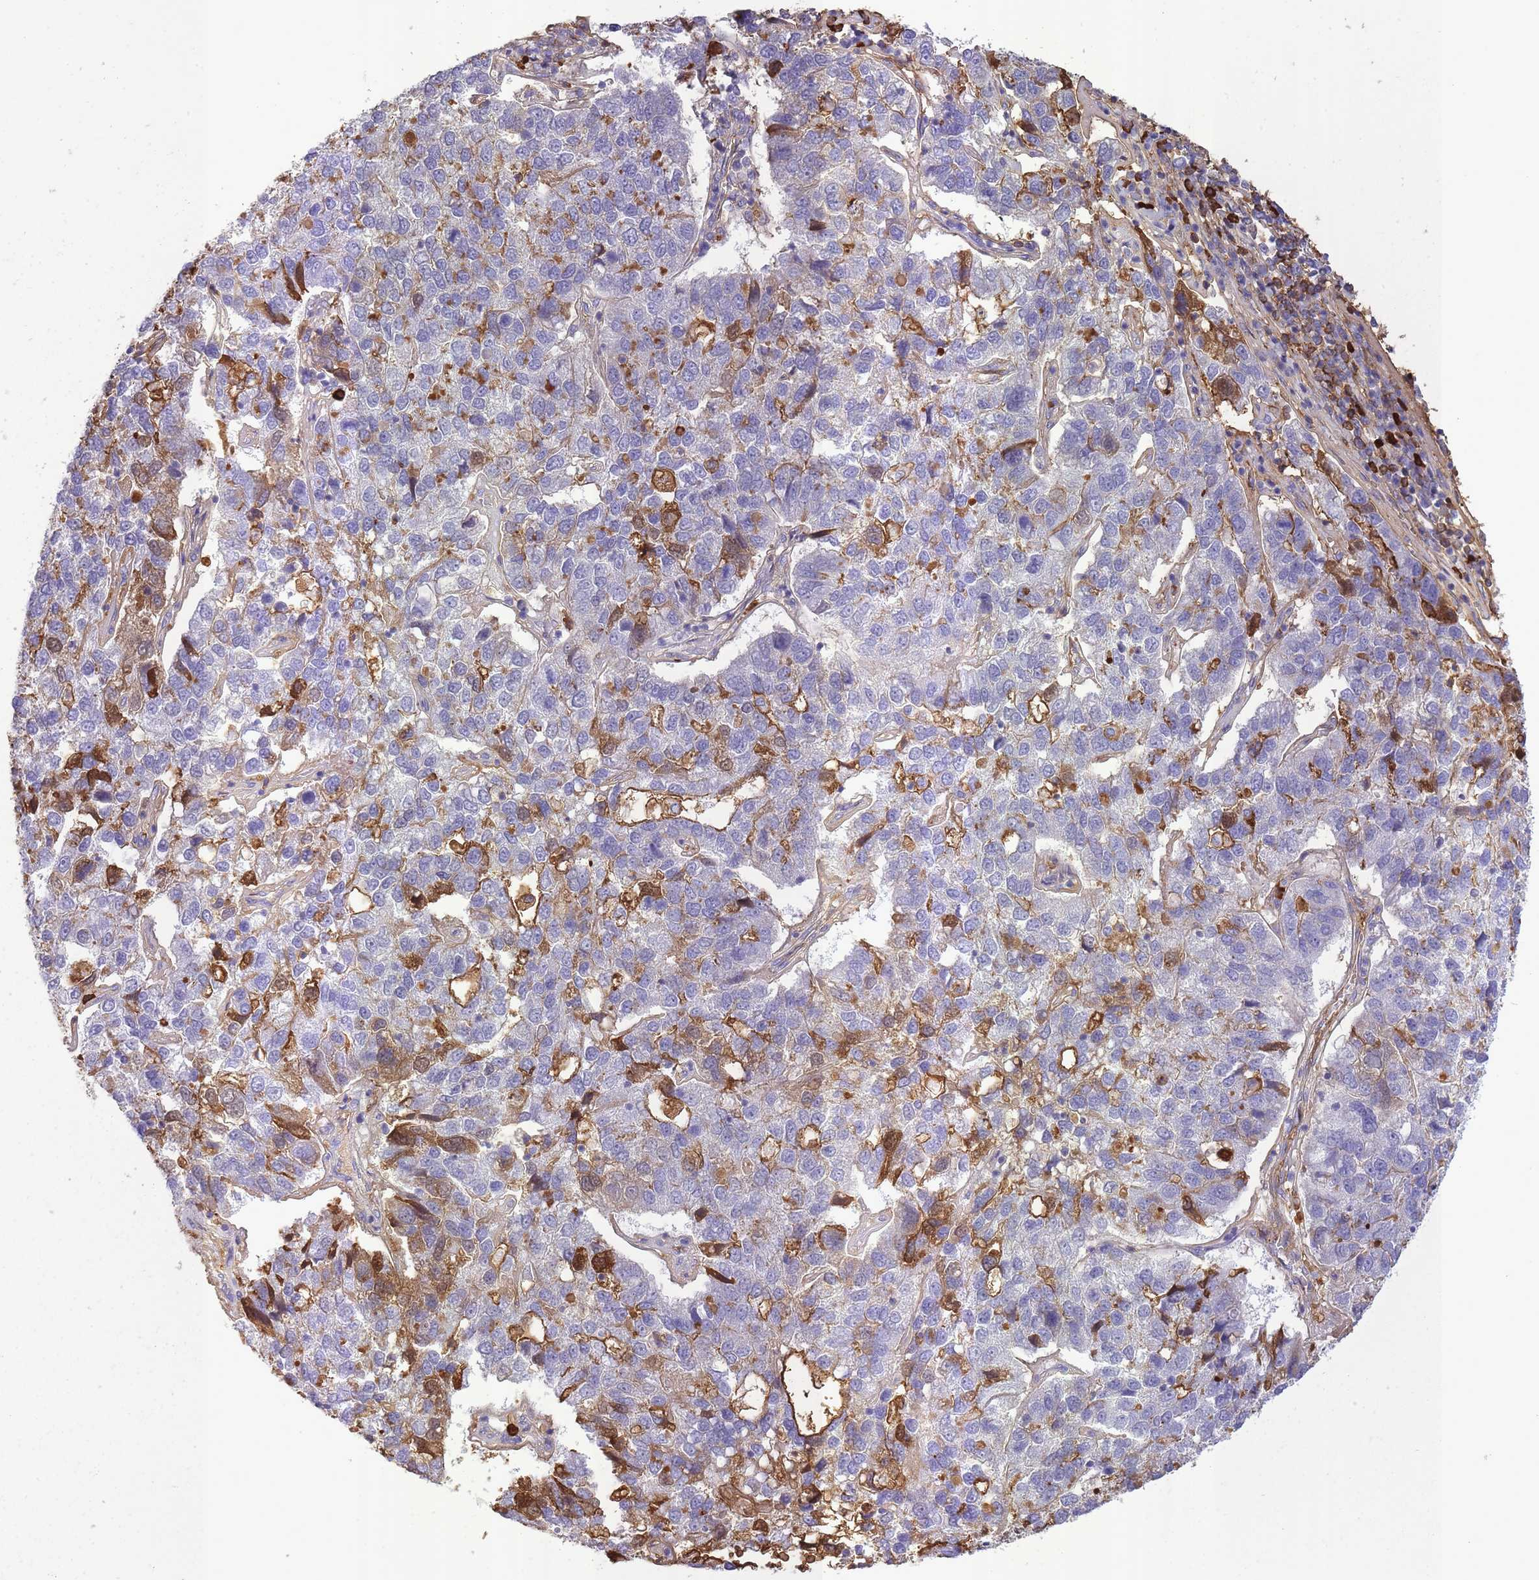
{"staining": {"intensity": "strong", "quantity": "<25%", "location": "cytoplasmic/membranous"}, "tissue": "pancreatic cancer", "cell_type": "Tumor cells", "image_type": "cancer", "snomed": [{"axis": "morphology", "description": "Adenocarcinoma, NOS"}, {"axis": "topography", "description": "Pancreas"}], "caption": "This histopathology image displays immunohistochemistry staining of human pancreatic adenocarcinoma, with medium strong cytoplasmic/membranous positivity in about <25% of tumor cells.", "gene": "IGKV1D-42", "patient": {"sex": "female", "age": 61}}